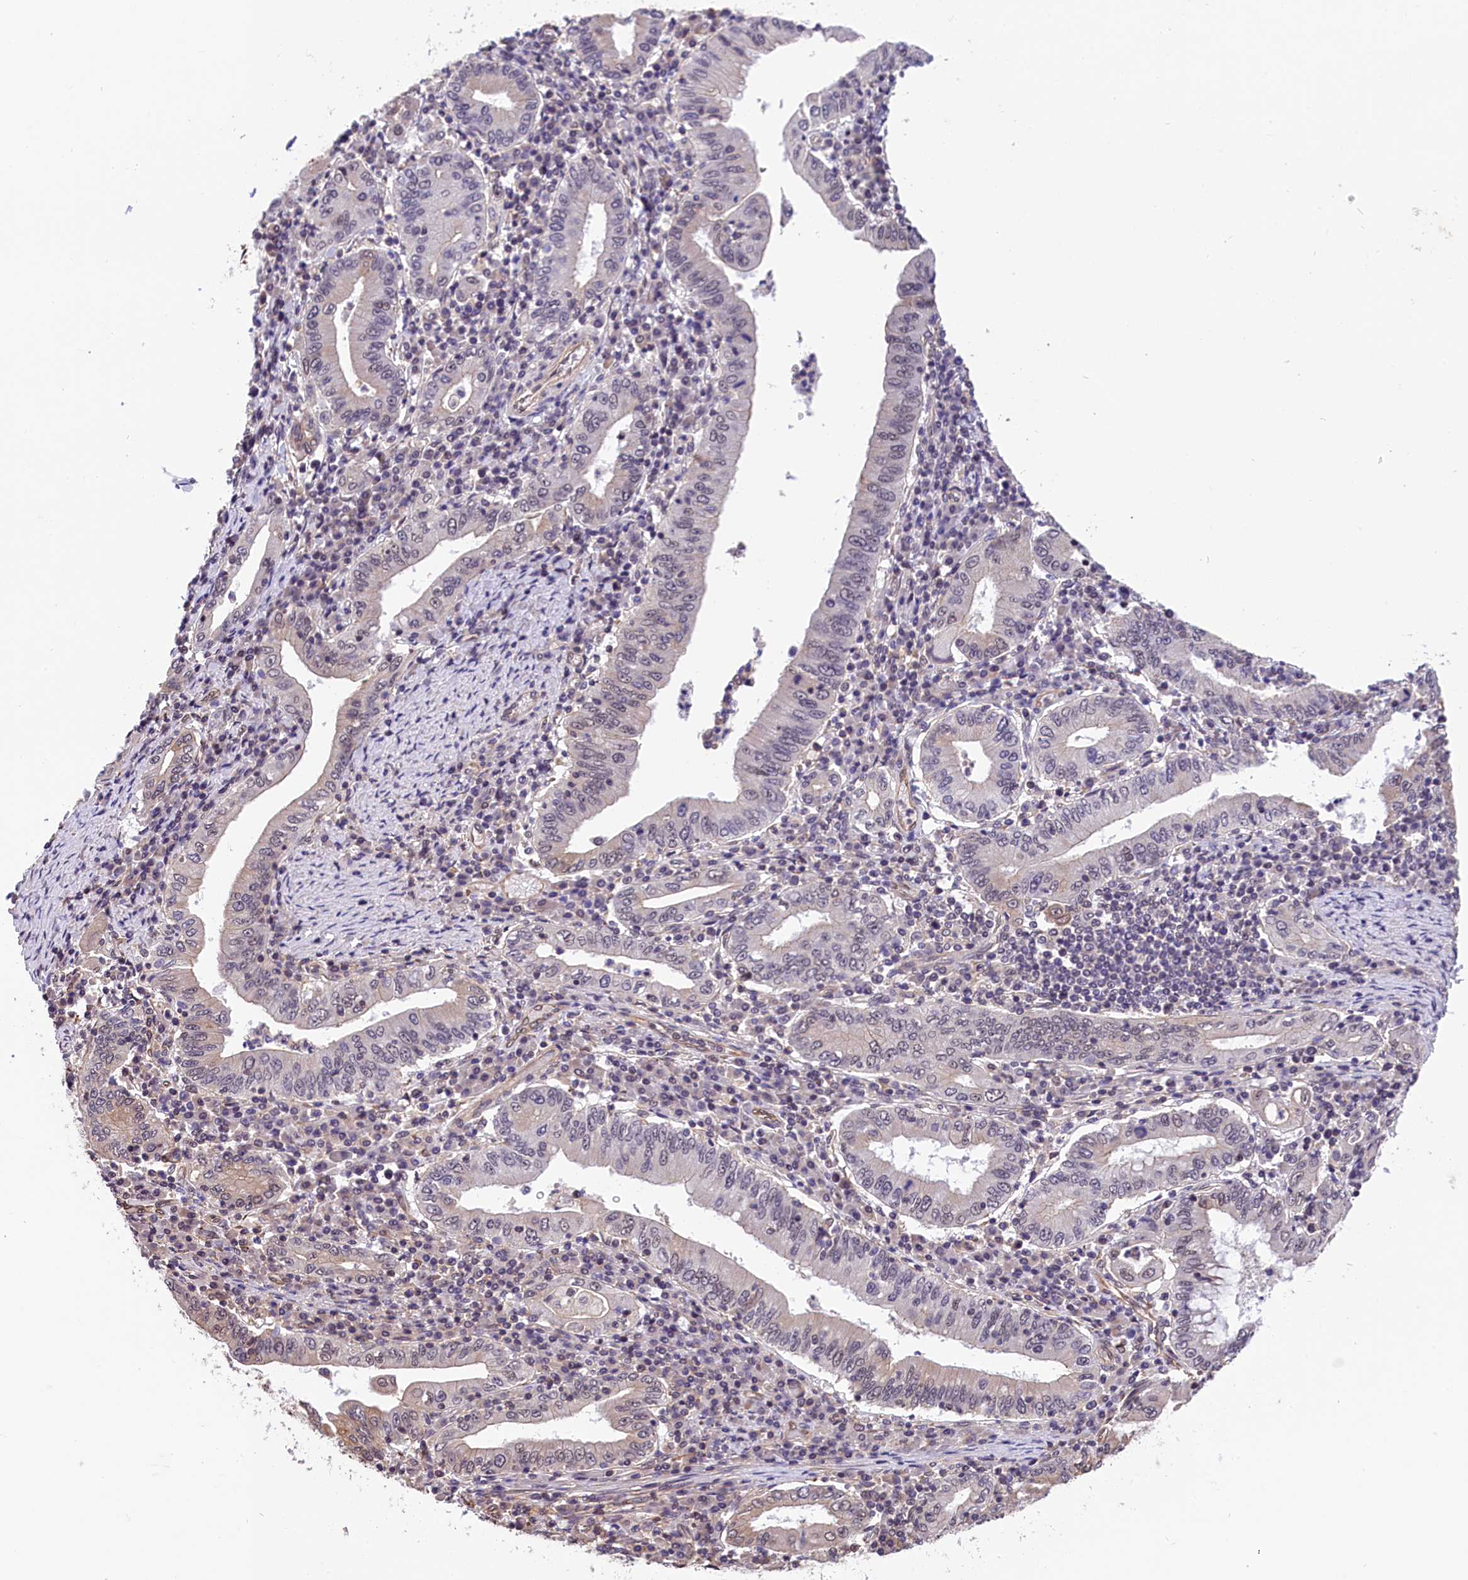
{"staining": {"intensity": "moderate", "quantity": "<25%", "location": "nuclear"}, "tissue": "stomach cancer", "cell_type": "Tumor cells", "image_type": "cancer", "snomed": [{"axis": "morphology", "description": "Normal tissue, NOS"}, {"axis": "morphology", "description": "Adenocarcinoma, NOS"}, {"axis": "topography", "description": "Esophagus"}, {"axis": "topography", "description": "Stomach, upper"}, {"axis": "topography", "description": "Peripheral nerve tissue"}], "caption": "Adenocarcinoma (stomach) tissue exhibits moderate nuclear expression in about <25% of tumor cells, visualized by immunohistochemistry. (DAB = brown stain, brightfield microscopy at high magnification).", "gene": "ZC3H4", "patient": {"sex": "male", "age": 62}}